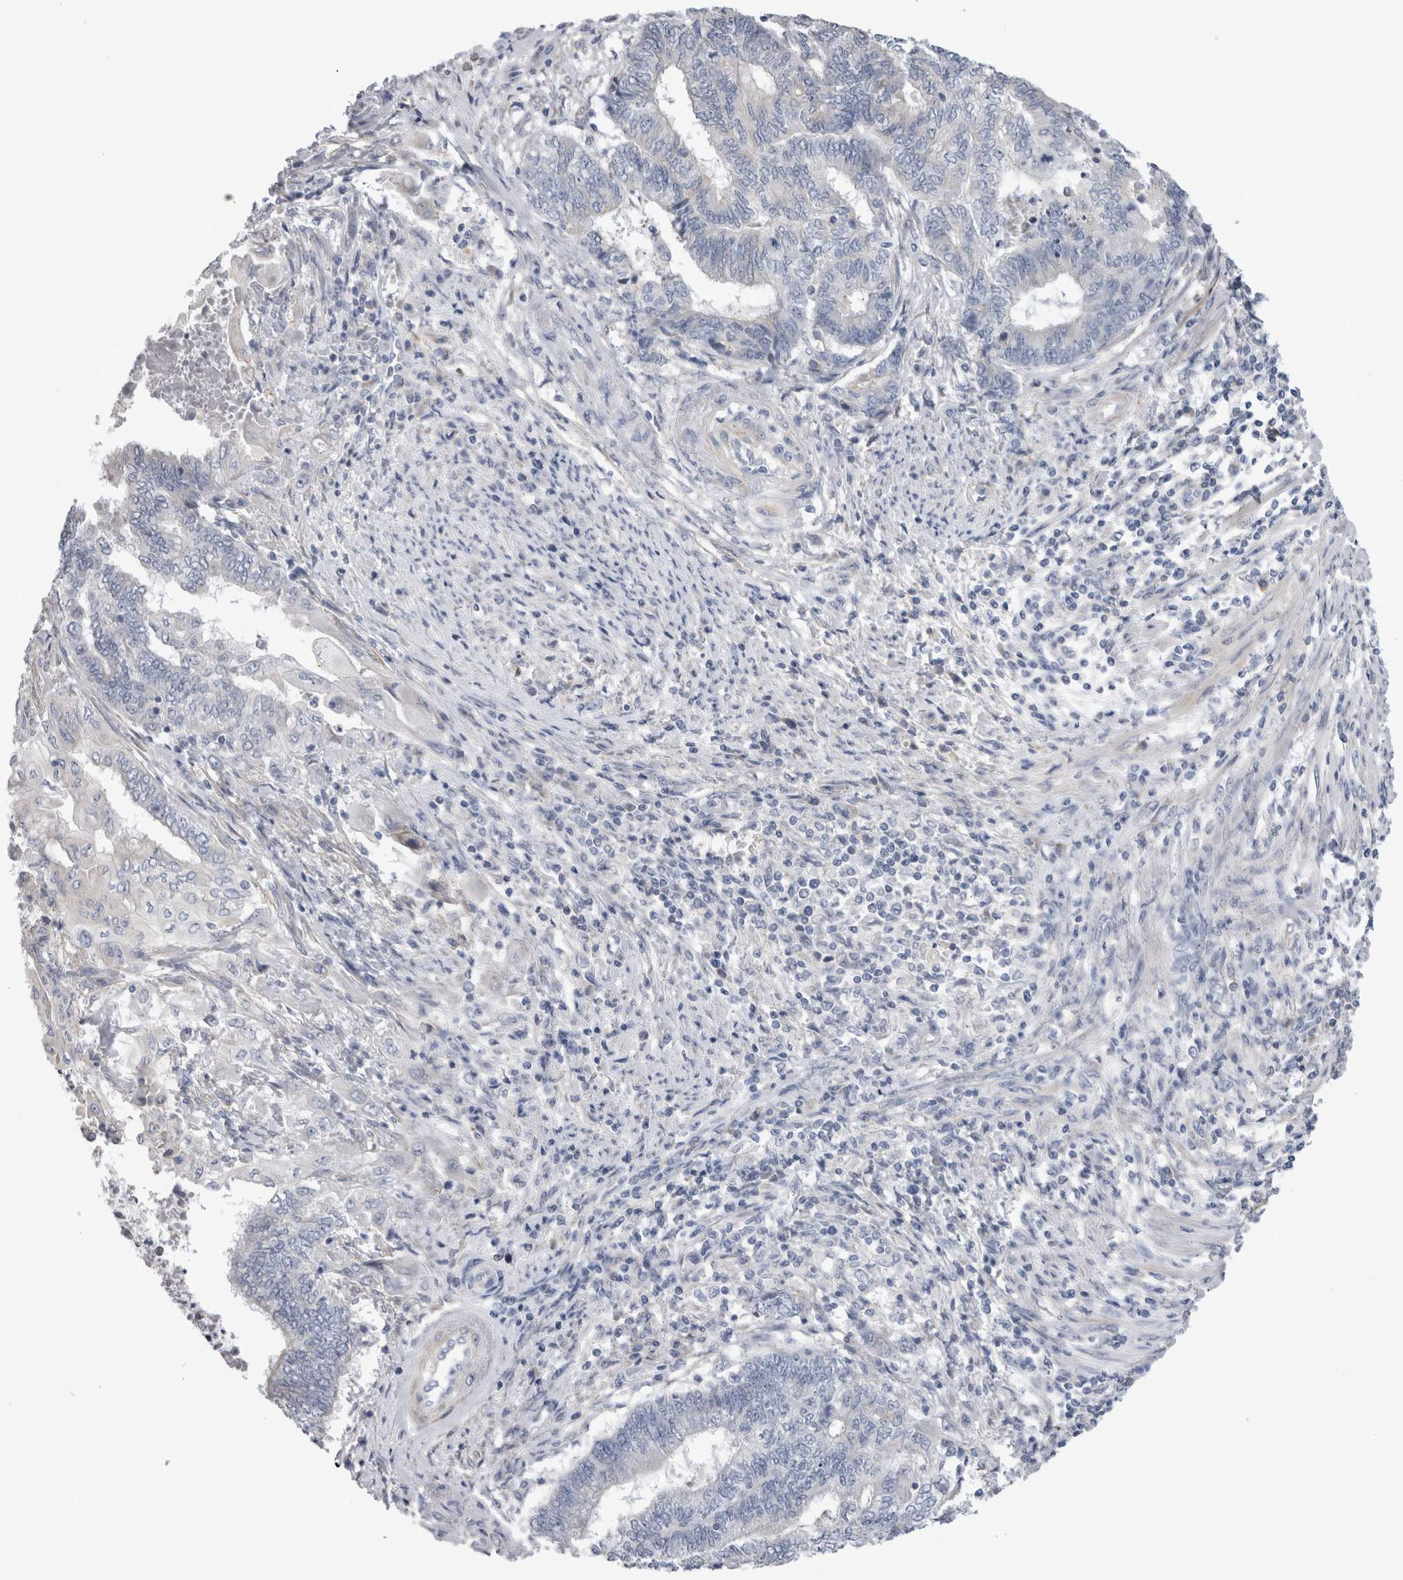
{"staining": {"intensity": "negative", "quantity": "none", "location": "none"}, "tissue": "endometrial cancer", "cell_type": "Tumor cells", "image_type": "cancer", "snomed": [{"axis": "morphology", "description": "Adenocarcinoma, NOS"}, {"axis": "topography", "description": "Uterus"}, {"axis": "topography", "description": "Endometrium"}], "caption": "Immunohistochemistry photomicrograph of neoplastic tissue: human endometrial adenocarcinoma stained with DAB (3,3'-diaminobenzidine) displays no significant protein expression in tumor cells.", "gene": "SMAP2", "patient": {"sex": "female", "age": 70}}